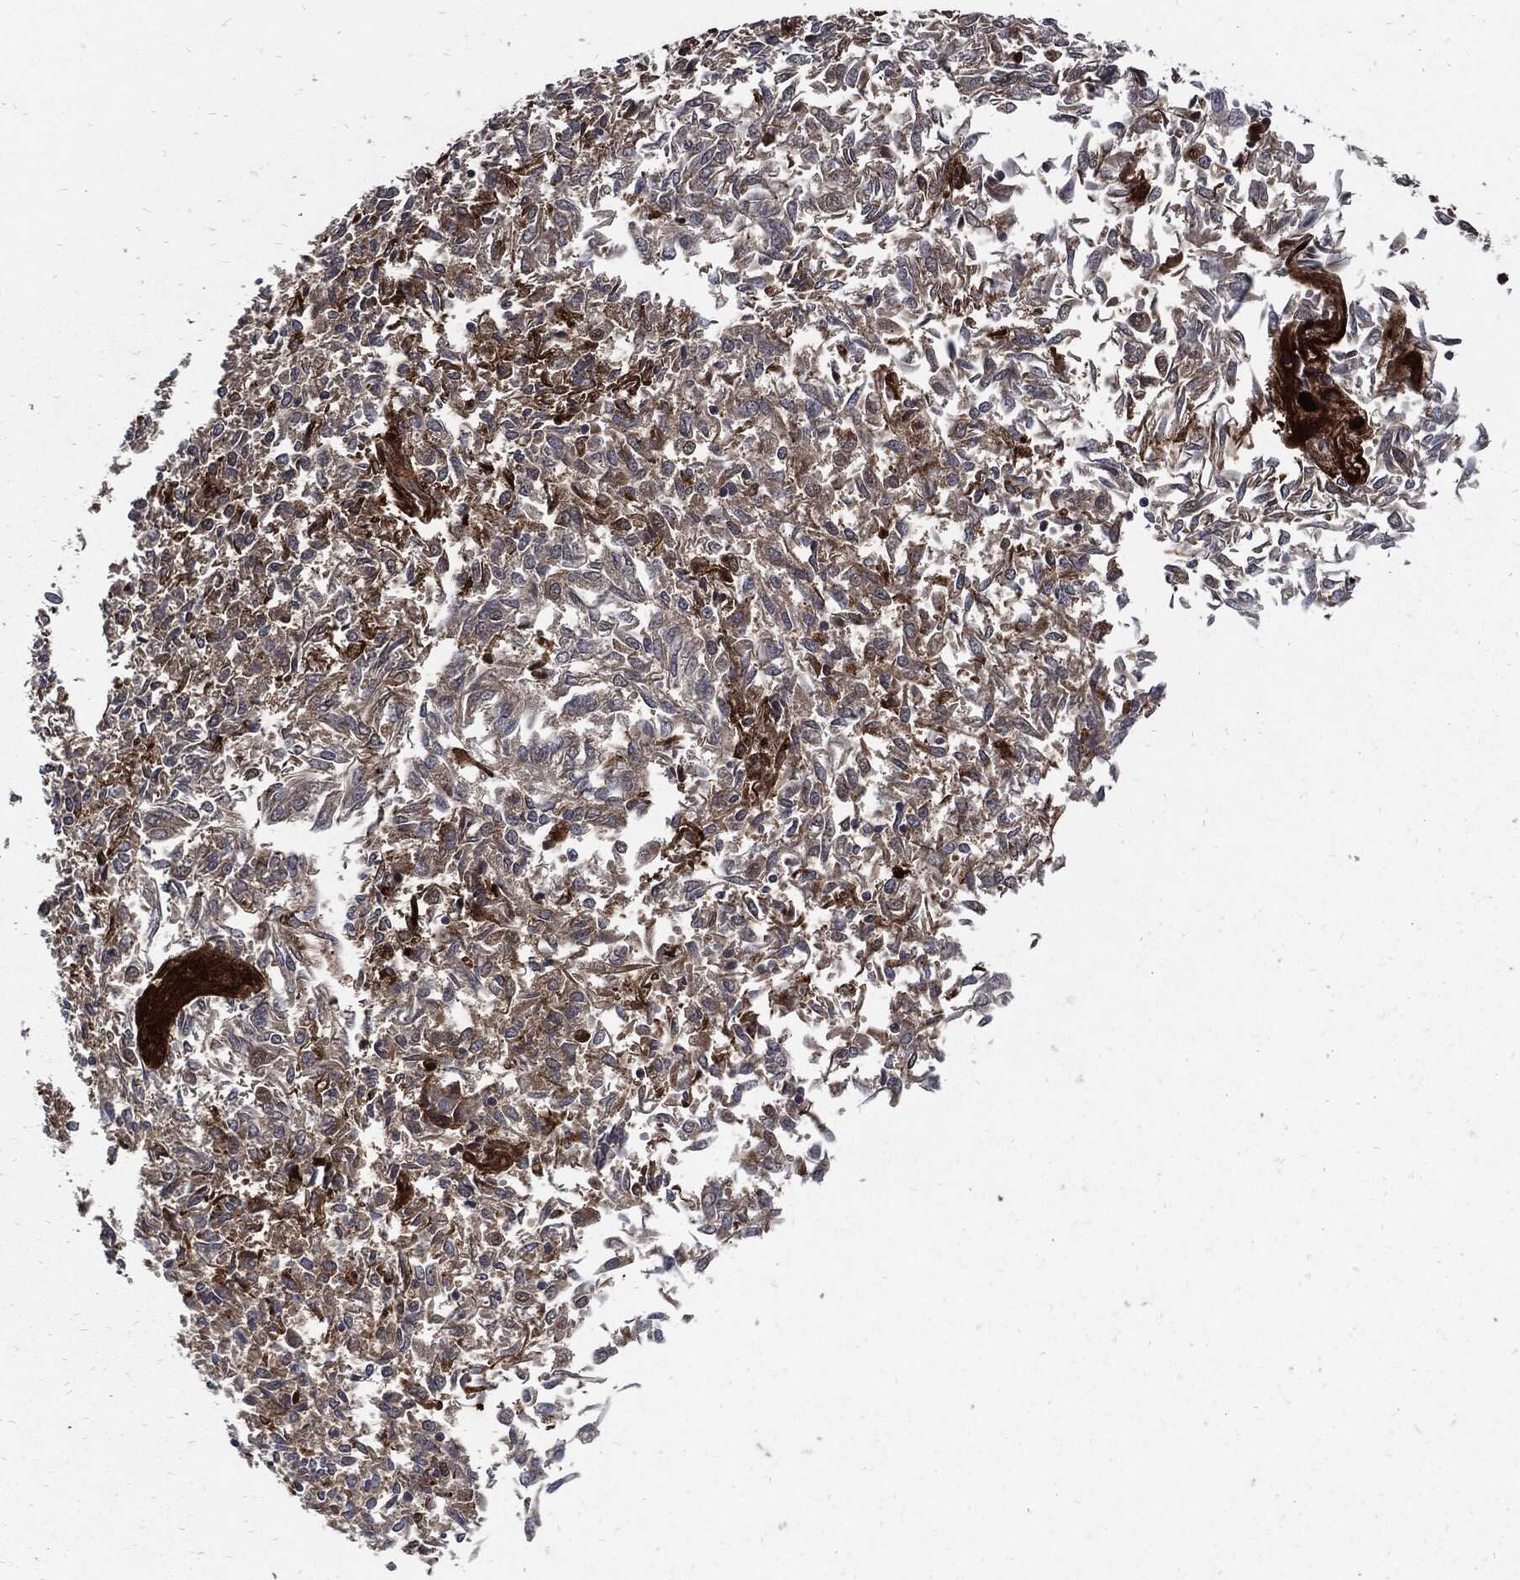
{"staining": {"intensity": "strong", "quantity": "<25%", "location": "cytoplasmic/membranous"}, "tissue": "endometrial cancer", "cell_type": "Tumor cells", "image_type": "cancer", "snomed": [{"axis": "morphology", "description": "Adenocarcinoma, NOS"}, {"axis": "topography", "description": "Endometrium"}], "caption": "Immunohistochemical staining of endometrial adenocarcinoma shows medium levels of strong cytoplasmic/membranous protein staining in about <25% of tumor cells.", "gene": "CLU", "patient": {"sex": "female", "age": 58}}